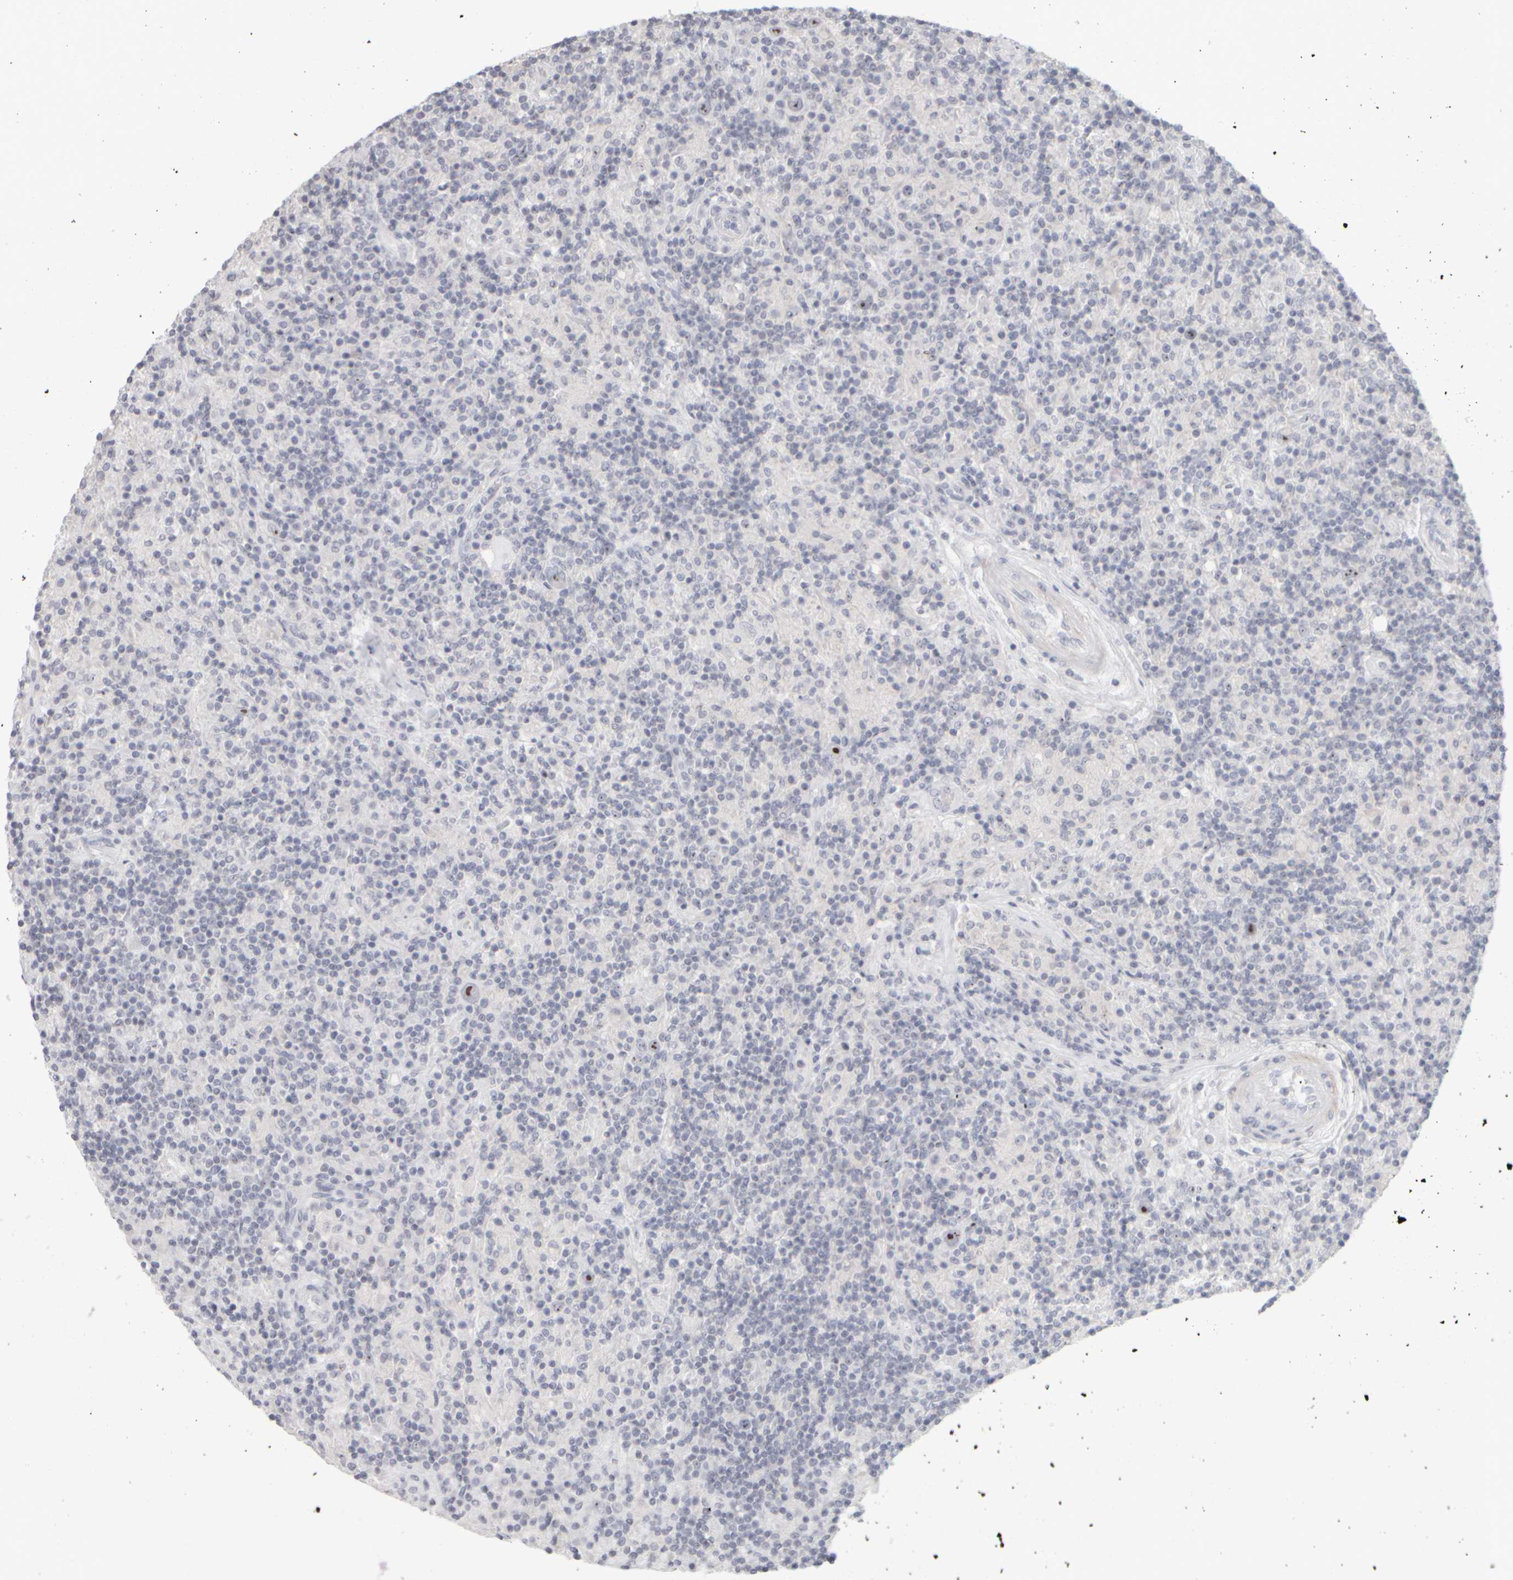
{"staining": {"intensity": "strong", "quantity": "25%-75%", "location": "nuclear"}, "tissue": "lymphoma", "cell_type": "Tumor cells", "image_type": "cancer", "snomed": [{"axis": "morphology", "description": "Hodgkin's disease, NOS"}, {"axis": "topography", "description": "Lymph node"}], "caption": "DAB immunohistochemical staining of Hodgkin's disease exhibits strong nuclear protein positivity in approximately 25%-75% of tumor cells. (DAB (3,3'-diaminobenzidine) = brown stain, brightfield microscopy at high magnification).", "gene": "DCXR", "patient": {"sex": "male", "age": 70}}